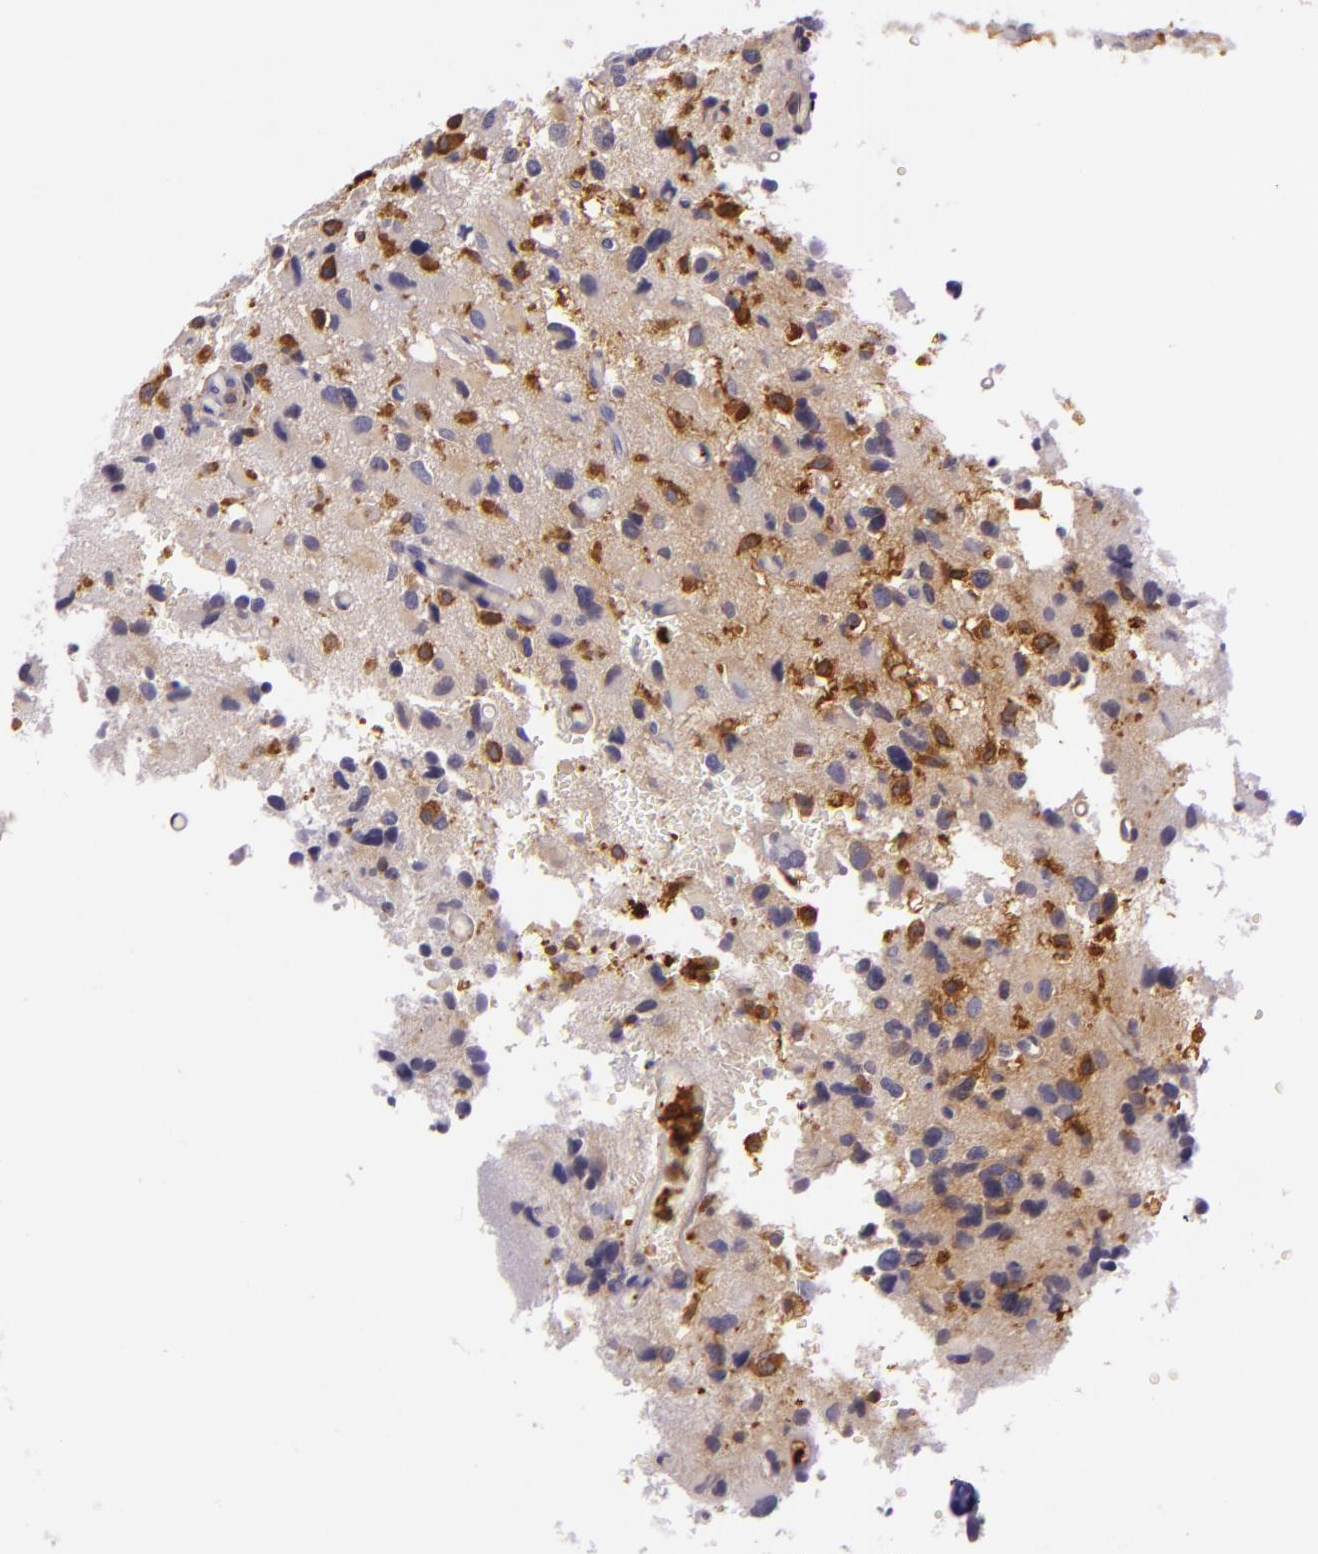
{"staining": {"intensity": "moderate", "quantity": ">75%", "location": "cytoplasmic/membranous"}, "tissue": "glioma", "cell_type": "Tumor cells", "image_type": "cancer", "snomed": [{"axis": "morphology", "description": "Glioma, malignant, High grade"}, {"axis": "topography", "description": "Brain"}], "caption": "IHC histopathology image of neoplastic tissue: malignant high-grade glioma stained using immunohistochemistry (IHC) displays medium levels of moderate protein expression localized specifically in the cytoplasmic/membranous of tumor cells, appearing as a cytoplasmic/membranous brown color.", "gene": "TLN1", "patient": {"sex": "male", "age": 69}}